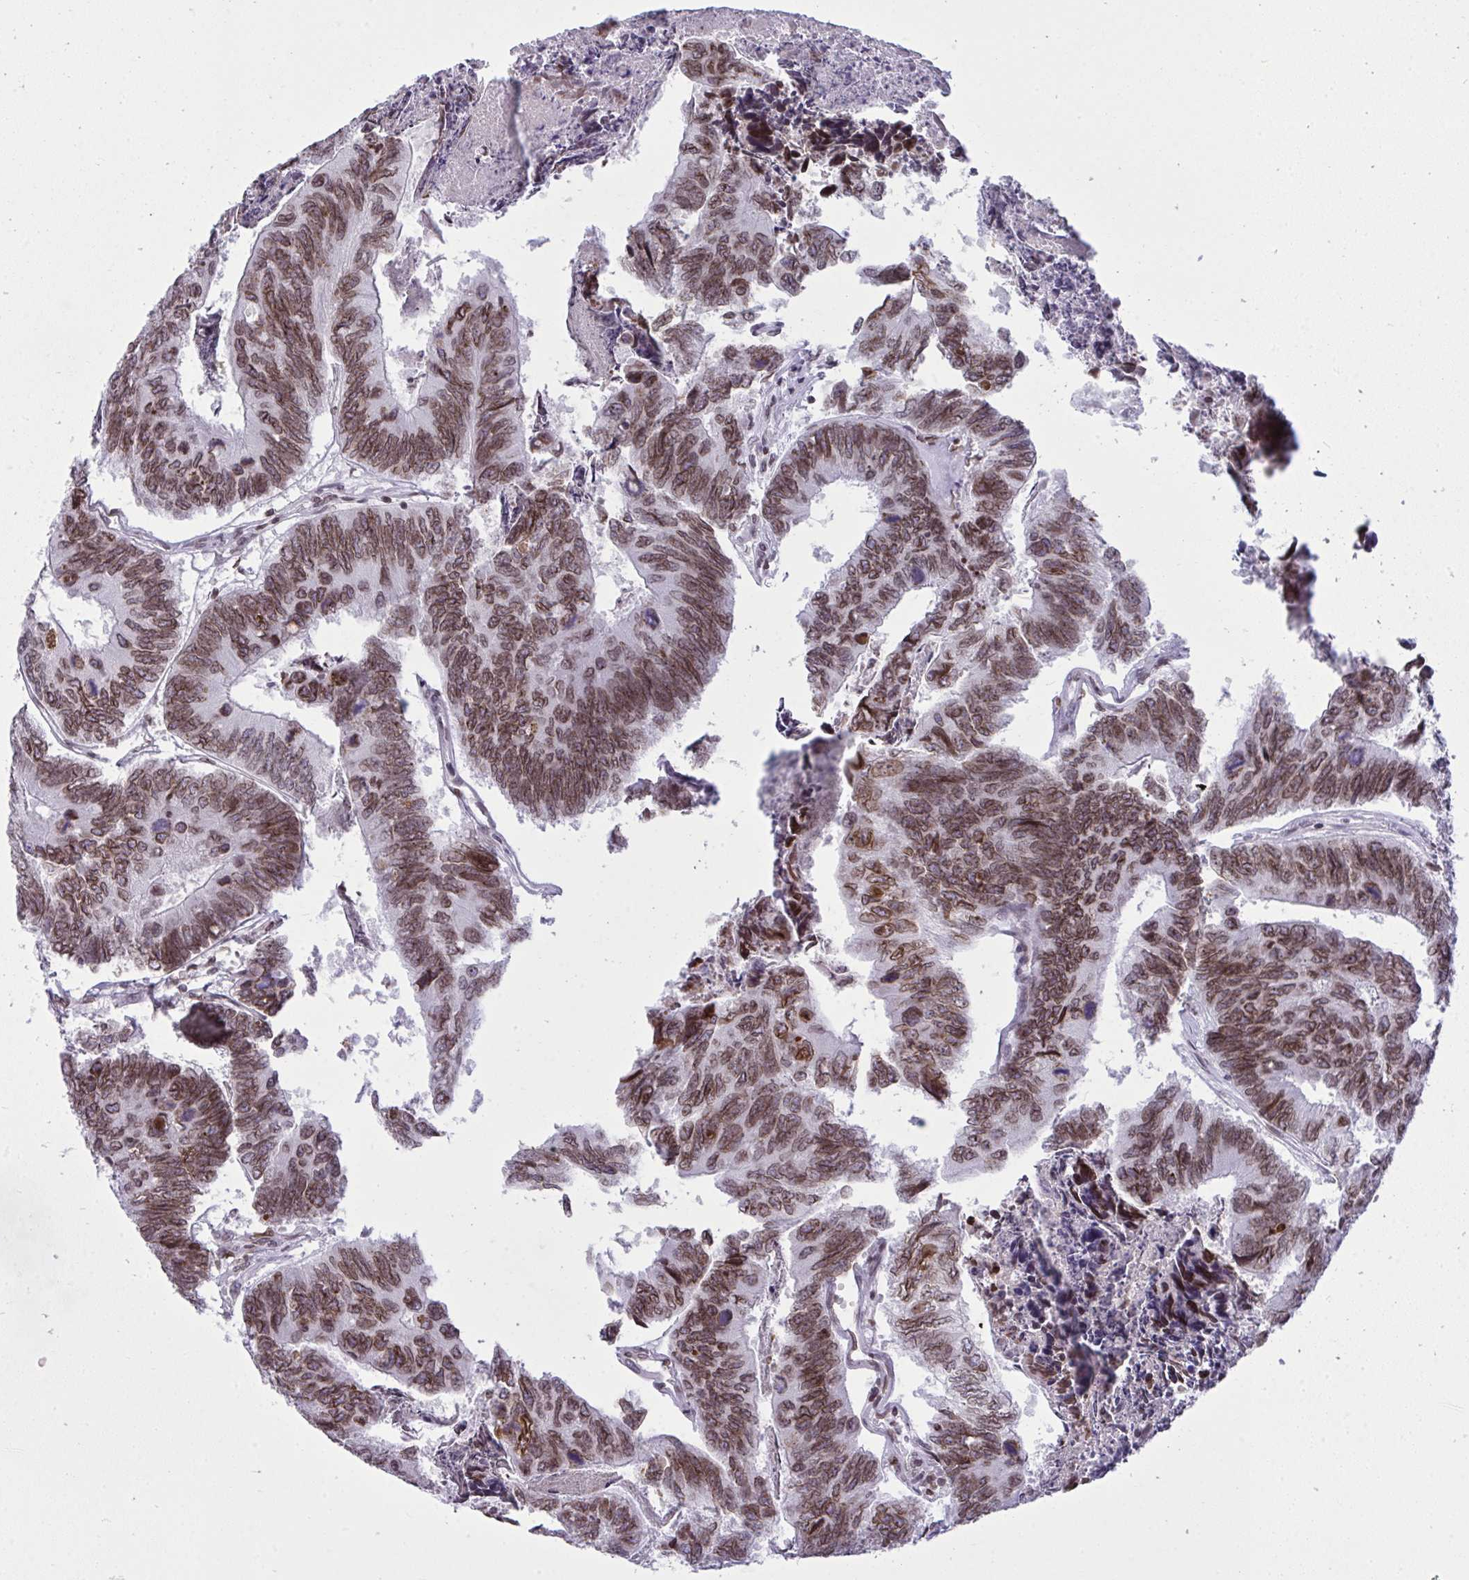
{"staining": {"intensity": "moderate", "quantity": ">75%", "location": "cytoplasmic/membranous,nuclear"}, "tissue": "colorectal cancer", "cell_type": "Tumor cells", "image_type": "cancer", "snomed": [{"axis": "morphology", "description": "Adenocarcinoma, NOS"}, {"axis": "topography", "description": "Colon"}], "caption": "An immunohistochemistry micrograph of neoplastic tissue is shown. Protein staining in brown highlights moderate cytoplasmic/membranous and nuclear positivity in colorectal adenocarcinoma within tumor cells. The staining was performed using DAB (3,3'-diaminobenzidine) to visualize the protein expression in brown, while the nuclei were stained in blue with hematoxylin (Magnification: 20x).", "gene": "LMNB2", "patient": {"sex": "female", "age": 67}}